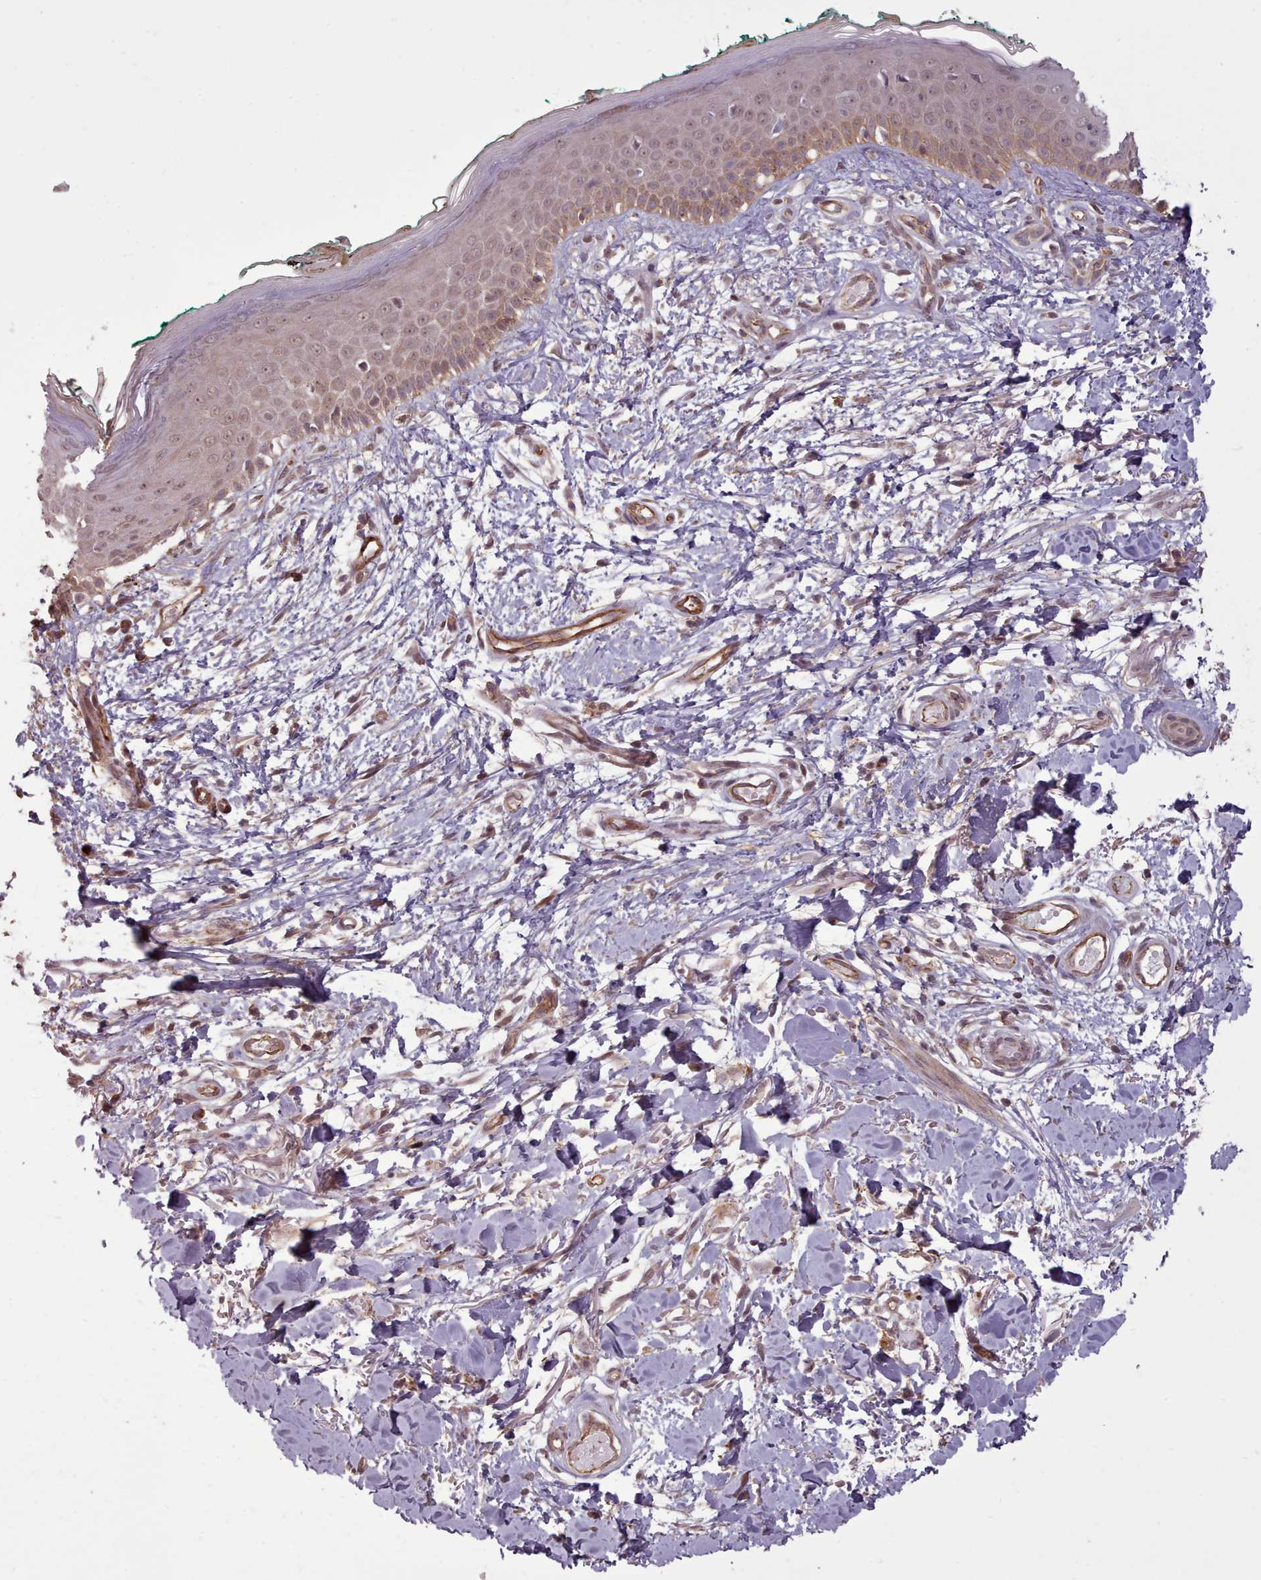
{"staining": {"intensity": "moderate", "quantity": ">75%", "location": "cytoplasmic/membranous,nuclear"}, "tissue": "skin", "cell_type": "Fibroblasts", "image_type": "normal", "snomed": [{"axis": "morphology", "description": "Normal tissue, NOS"}, {"axis": "morphology", "description": "Malignant melanoma, NOS"}, {"axis": "topography", "description": "Skin"}], "caption": "Immunohistochemistry of benign skin demonstrates medium levels of moderate cytoplasmic/membranous,nuclear positivity in about >75% of fibroblasts. (Brightfield microscopy of DAB IHC at high magnification).", "gene": "ZMYM4", "patient": {"sex": "male", "age": 62}}